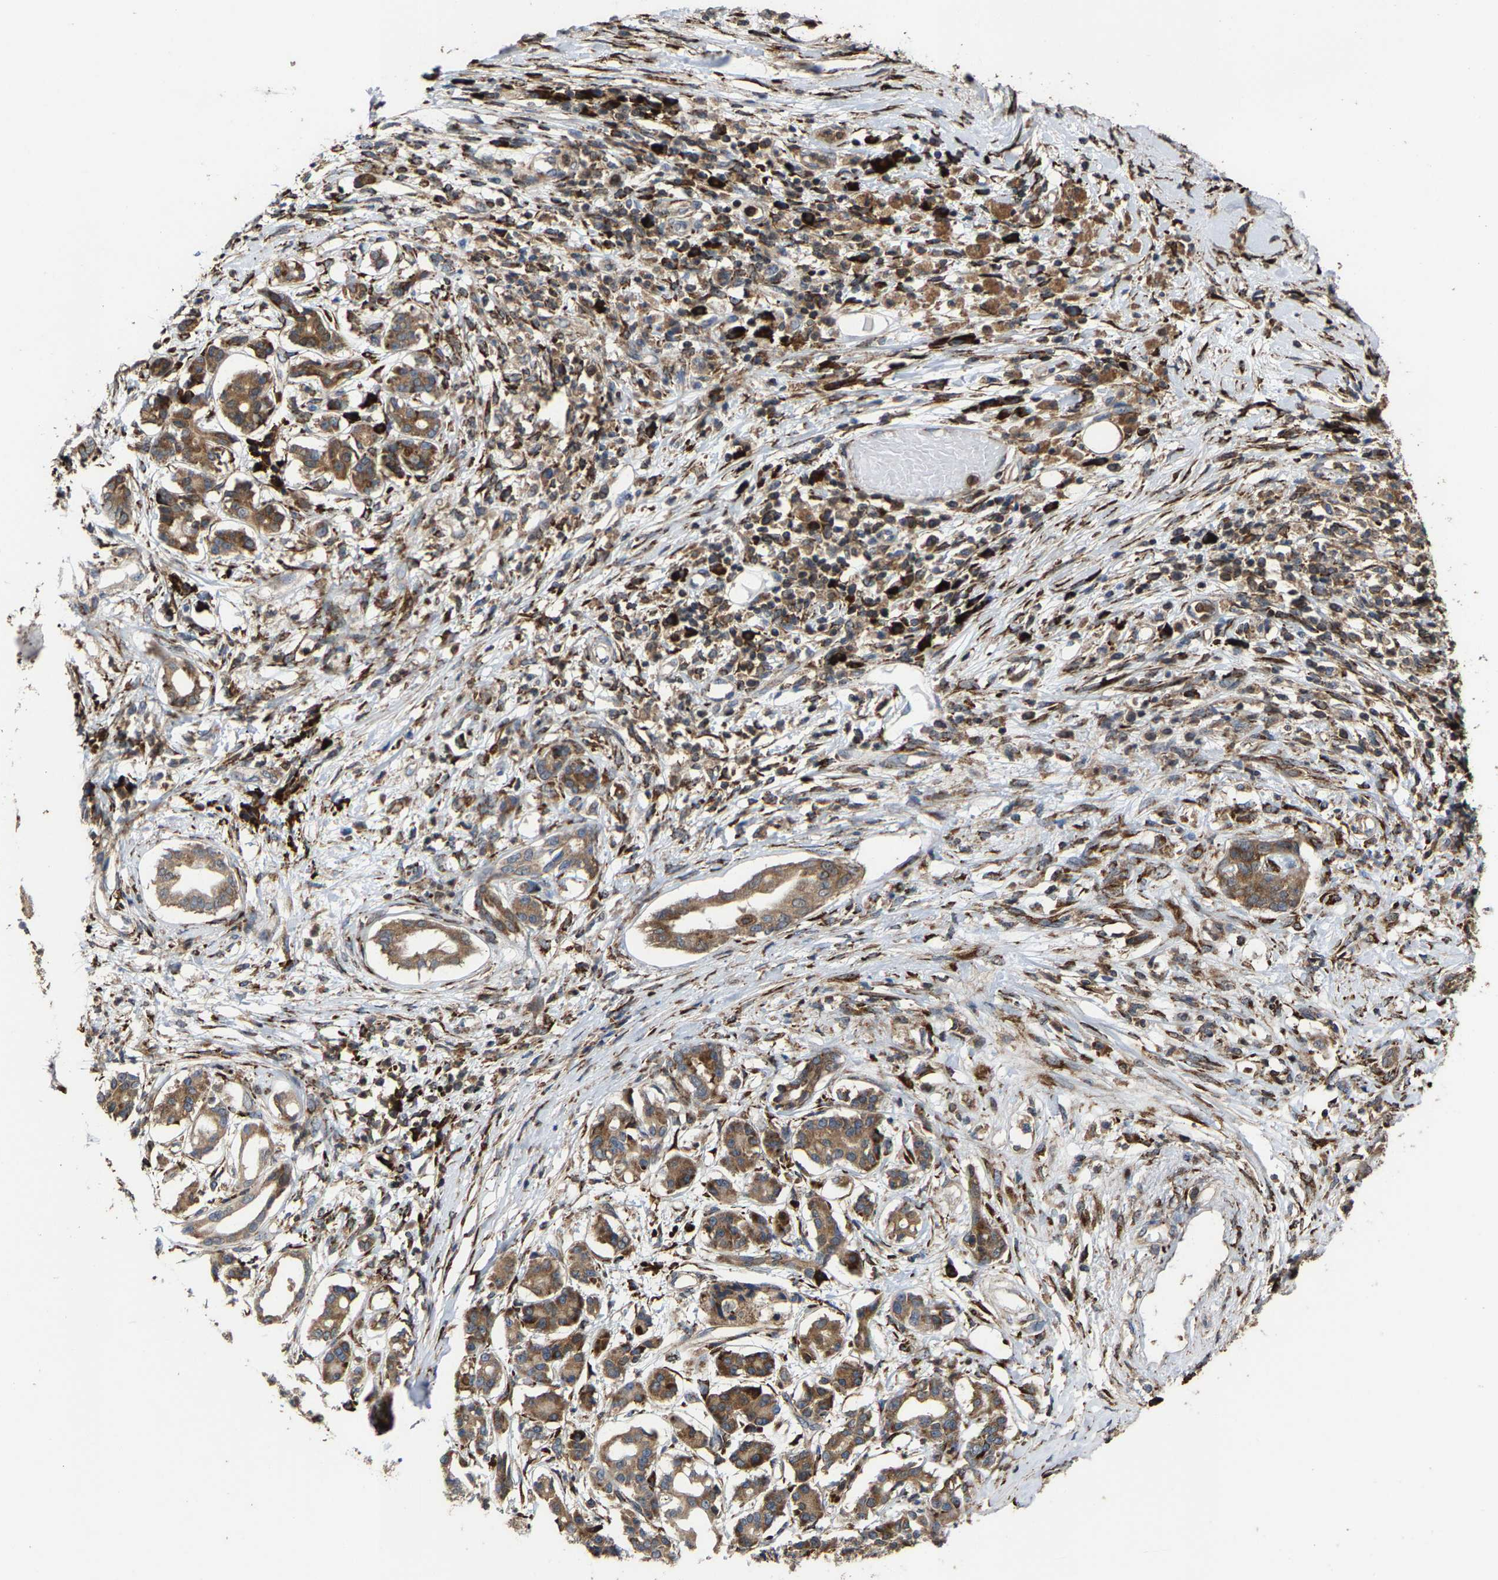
{"staining": {"intensity": "moderate", "quantity": ">75%", "location": "cytoplasmic/membranous"}, "tissue": "pancreatic cancer", "cell_type": "Tumor cells", "image_type": "cancer", "snomed": [{"axis": "morphology", "description": "Adenocarcinoma, NOS"}, {"axis": "topography", "description": "Pancreas"}], "caption": "The immunohistochemical stain shows moderate cytoplasmic/membranous expression in tumor cells of pancreatic cancer (adenocarcinoma) tissue.", "gene": "FGD3", "patient": {"sex": "female", "age": 56}}